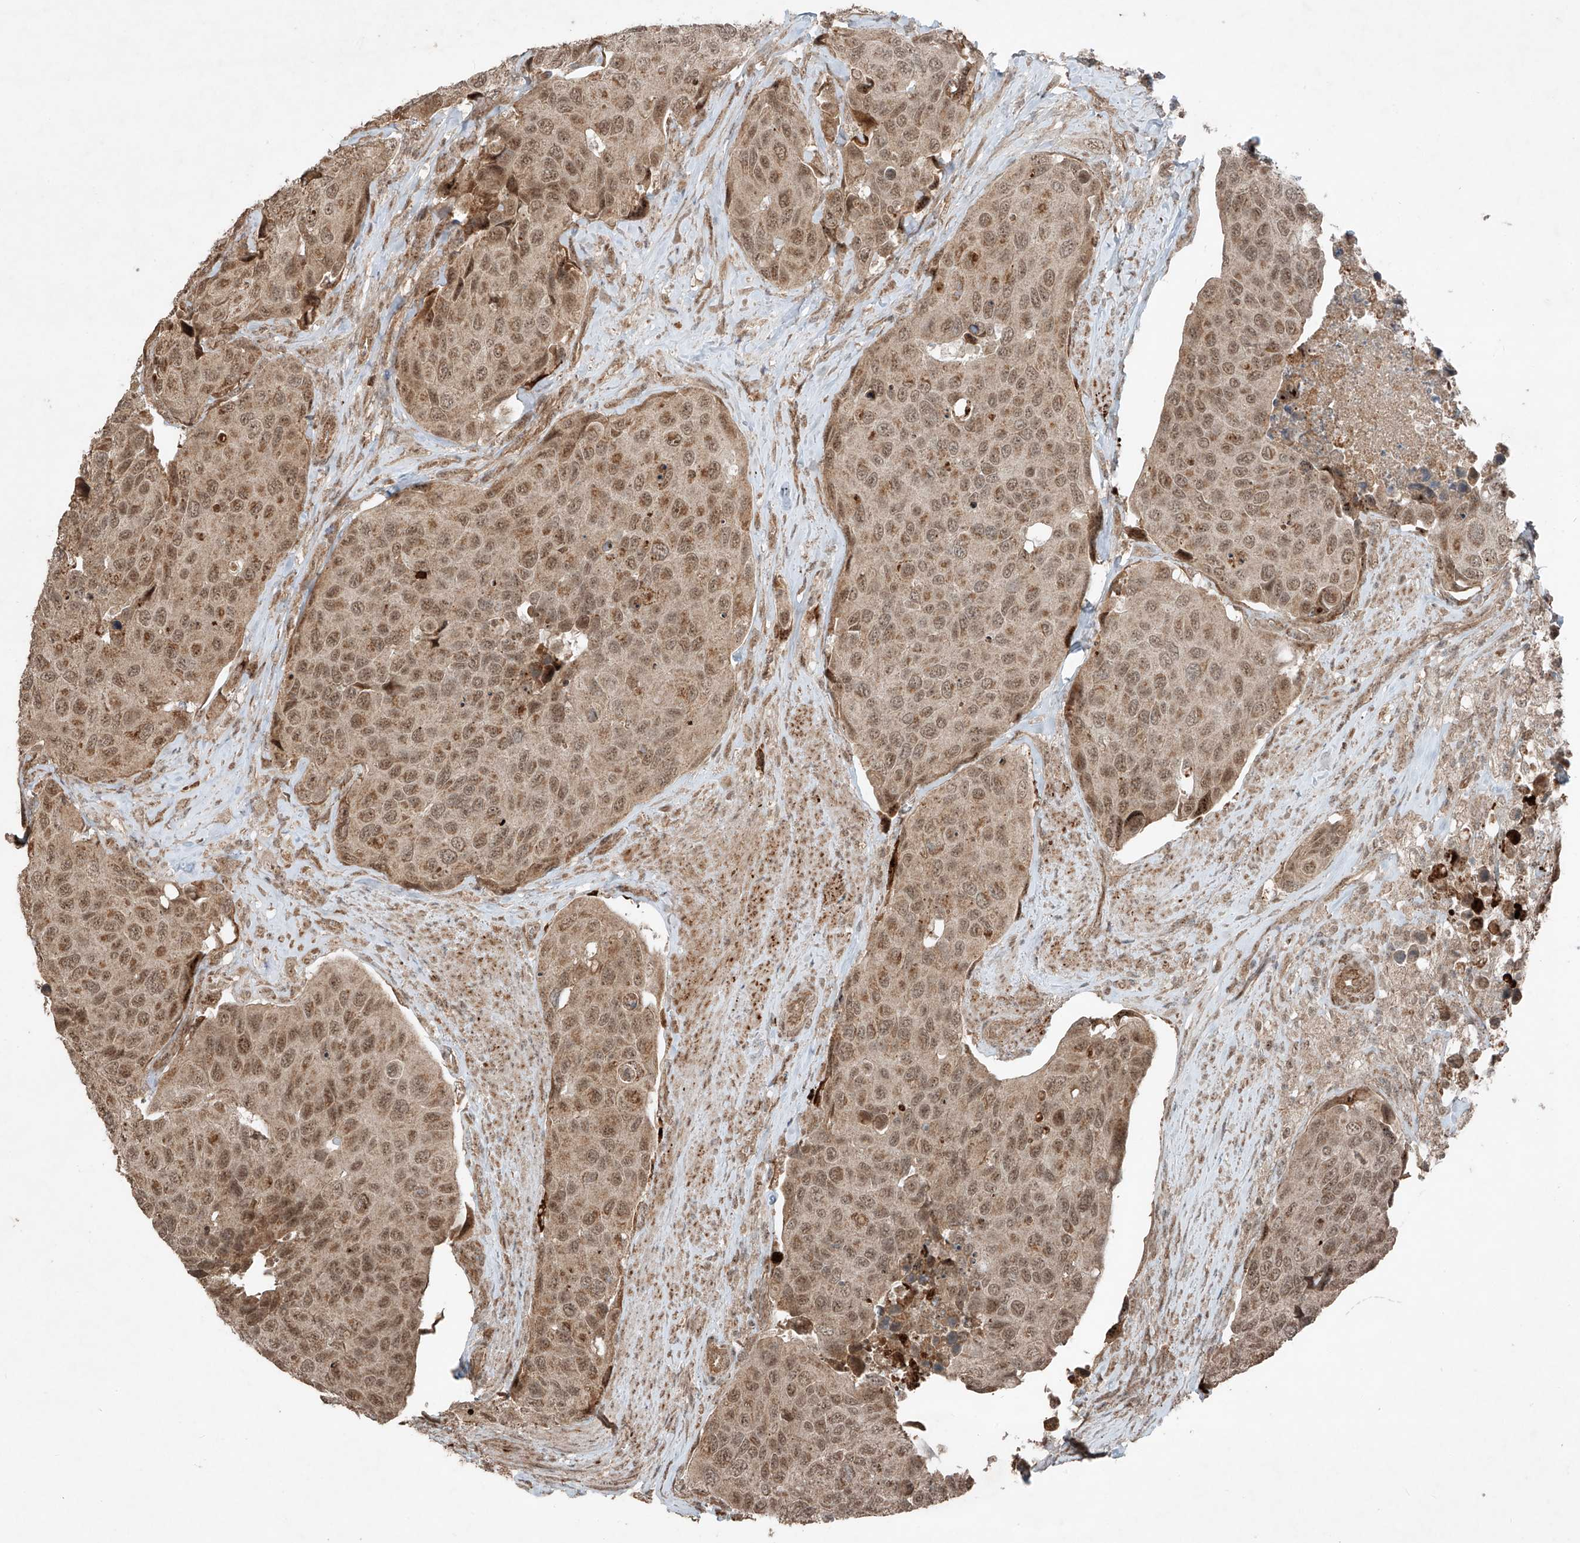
{"staining": {"intensity": "moderate", "quantity": ">75%", "location": "cytoplasmic/membranous,nuclear"}, "tissue": "urothelial cancer", "cell_type": "Tumor cells", "image_type": "cancer", "snomed": [{"axis": "morphology", "description": "Urothelial carcinoma, High grade"}, {"axis": "topography", "description": "Urinary bladder"}], "caption": "Brown immunohistochemical staining in human urothelial cancer reveals moderate cytoplasmic/membranous and nuclear expression in about >75% of tumor cells. (IHC, brightfield microscopy, high magnification).", "gene": "ZNF620", "patient": {"sex": "male", "age": 74}}